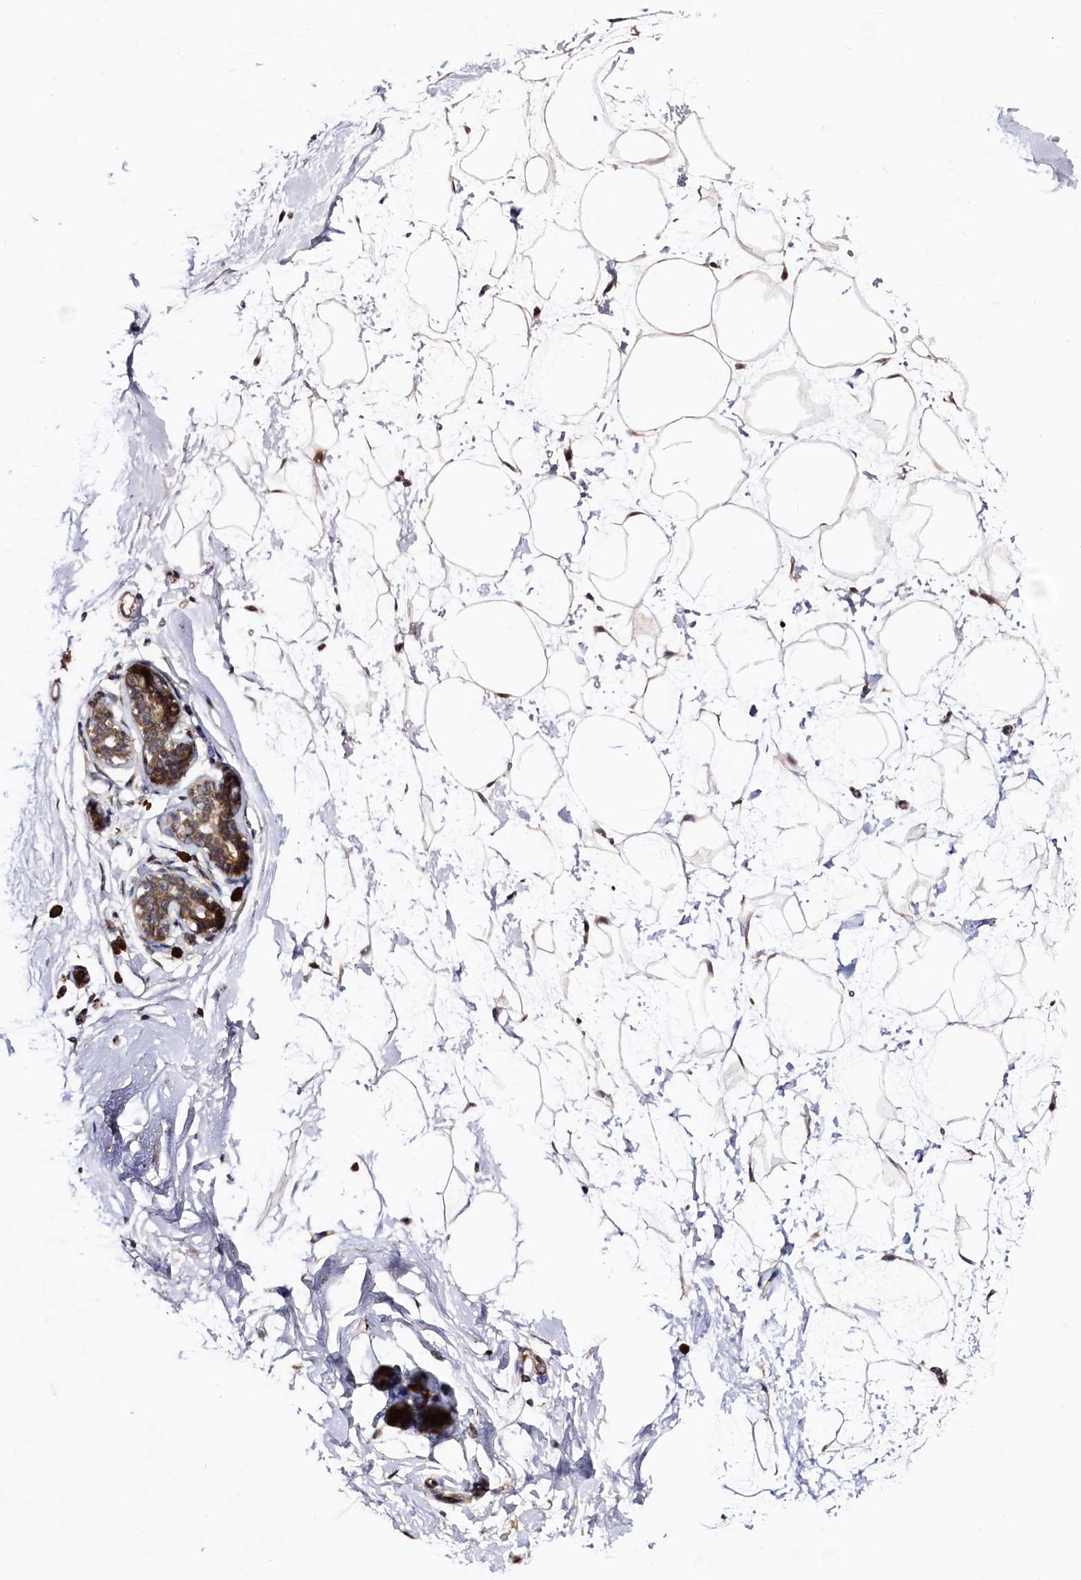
{"staining": {"intensity": "weak", "quantity": "25%-75%", "location": "cytoplasmic/membranous"}, "tissue": "breast", "cell_type": "Adipocytes", "image_type": "normal", "snomed": [{"axis": "morphology", "description": "Normal tissue, NOS"}, {"axis": "morphology", "description": "Adenoma, NOS"}, {"axis": "topography", "description": "Breast"}], "caption": "Immunohistochemical staining of benign breast shows weak cytoplasmic/membranous protein expression in about 25%-75% of adipocytes.", "gene": "RBFA", "patient": {"sex": "female", "age": 23}}